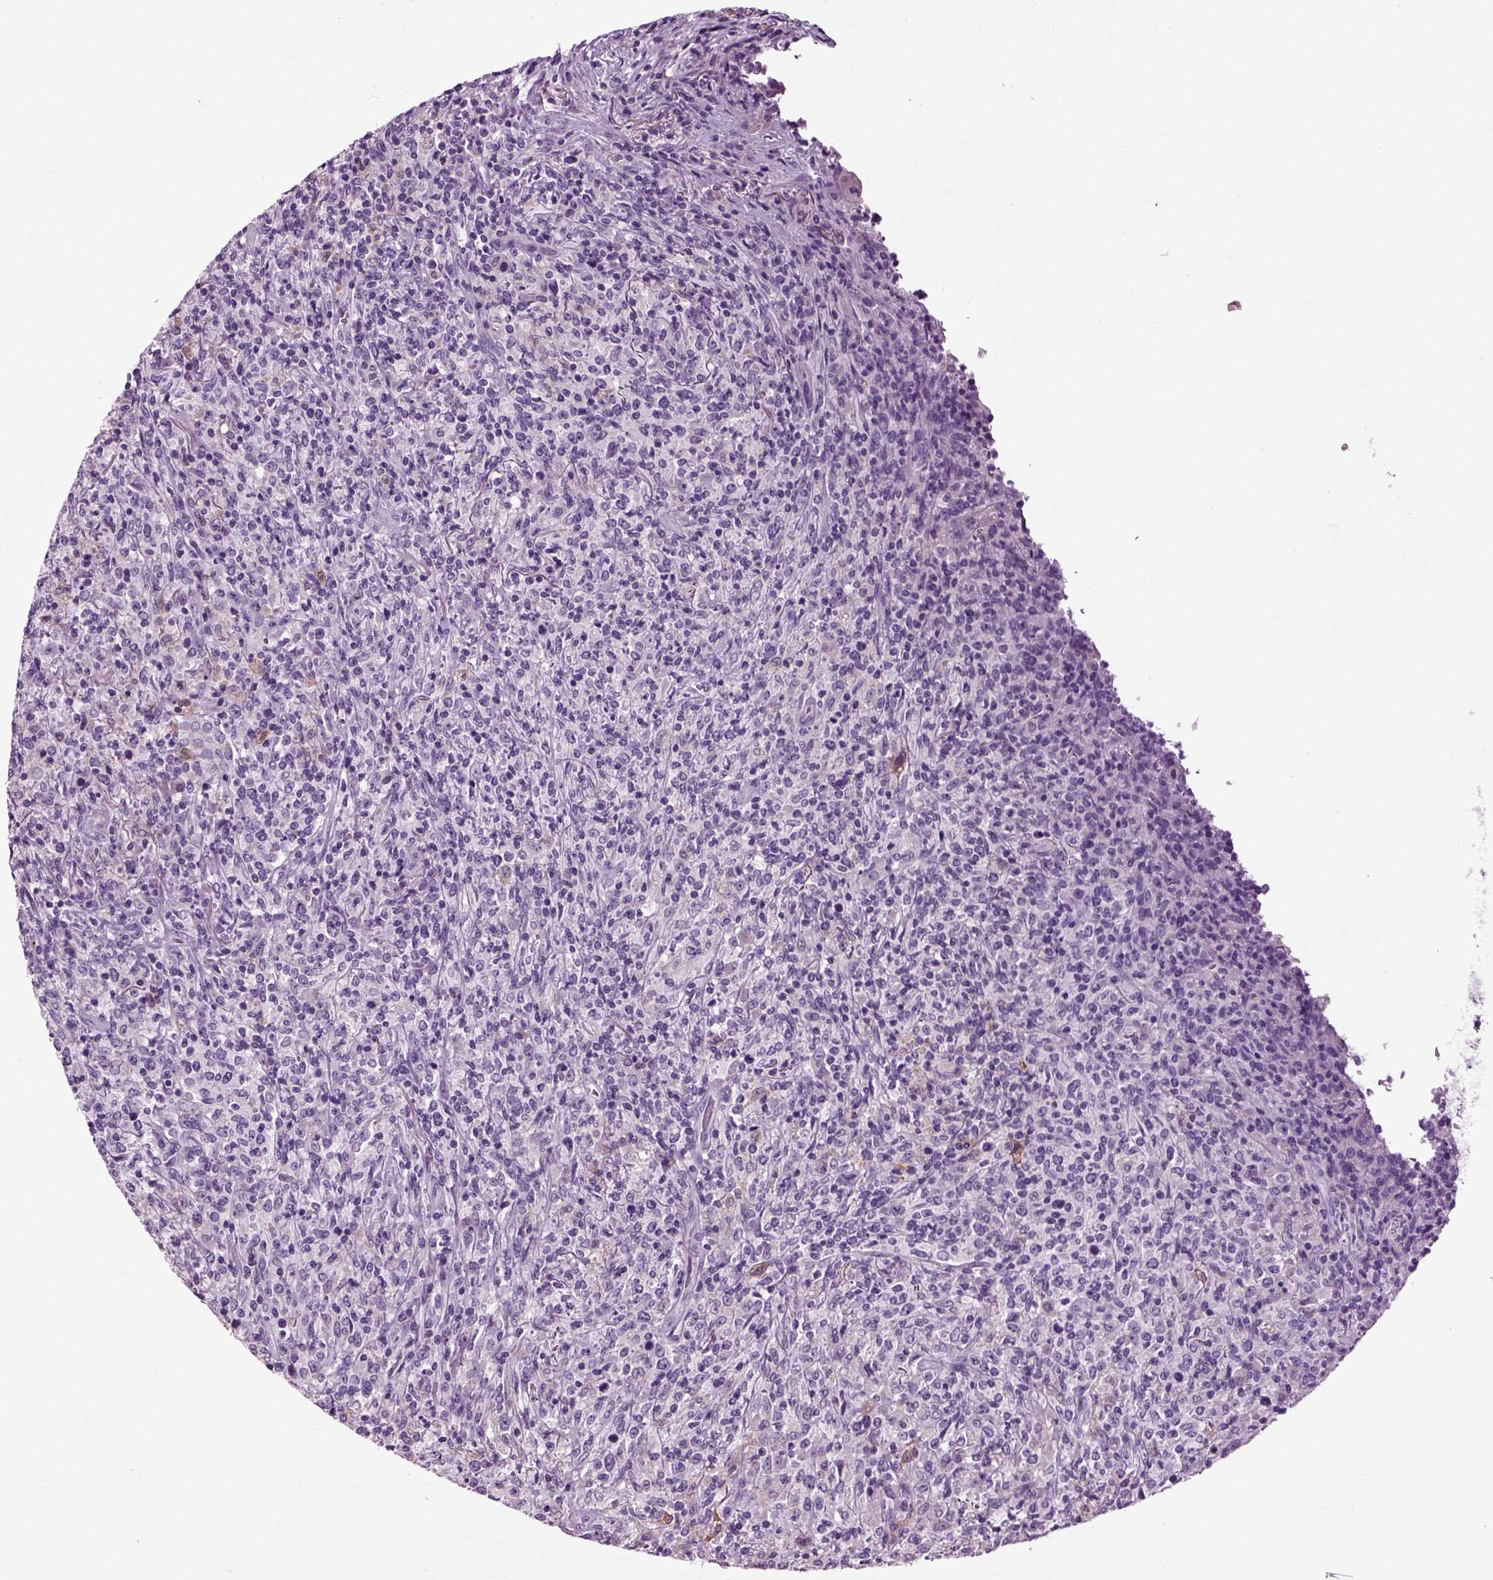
{"staining": {"intensity": "negative", "quantity": "none", "location": "none"}, "tissue": "lymphoma", "cell_type": "Tumor cells", "image_type": "cancer", "snomed": [{"axis": "morphology", "description": "Malignant lymphoma, non-Hodgkin's type, High grade"}, {"axis": "topography", "description": "Lung"}], "caption": "Immunohistochemistry photomicrograph of human lymphoma stained for a protein (brown), which displays no staining in tumor cells.", "gene": "DNAH10", "patient": {"sex": "male", "age": 79}}